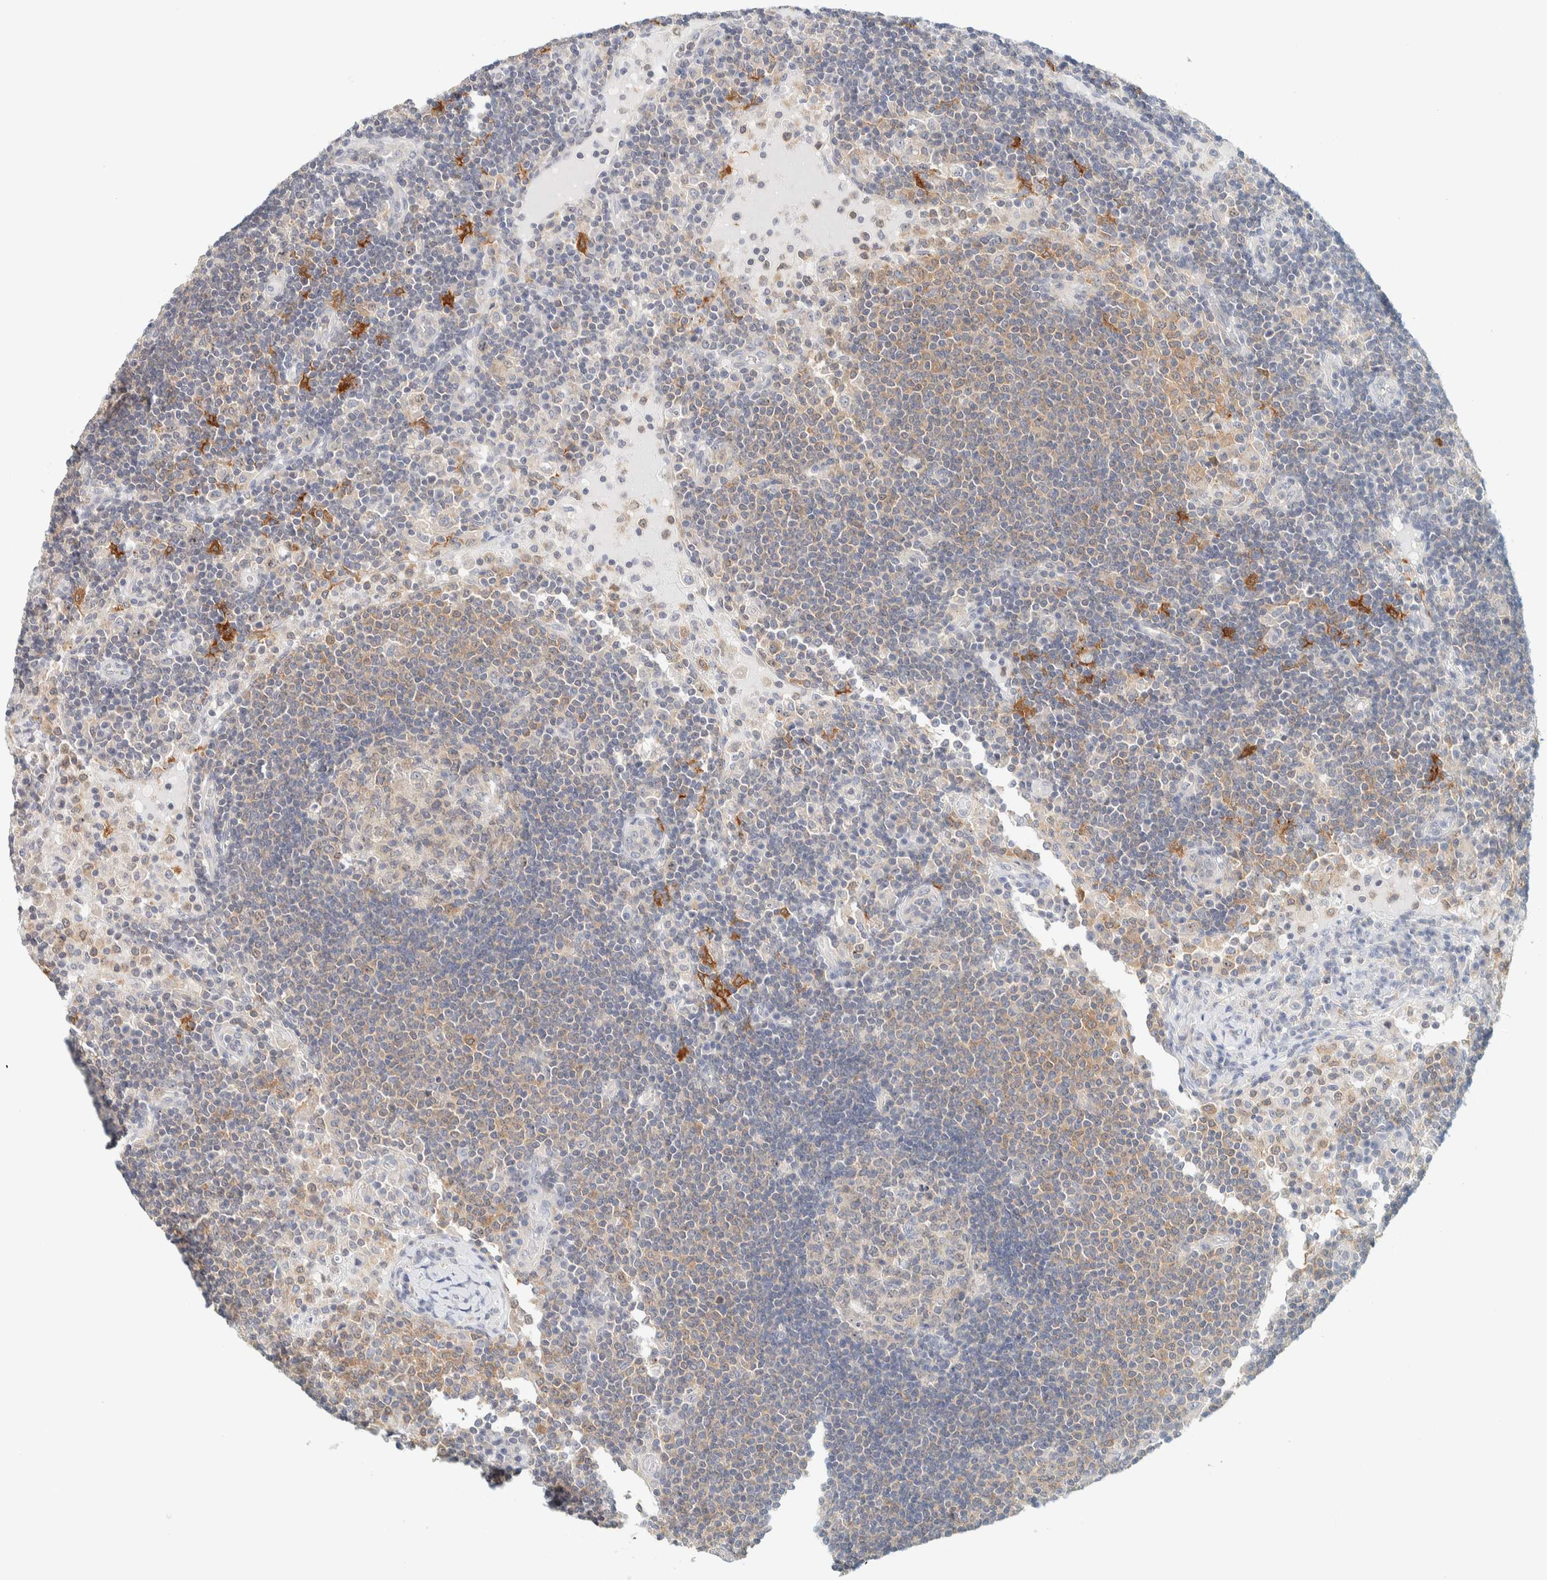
{"staining": {"intensity": "weak", "quantity": "25%-75%", "location": "cytoplasmic/membranous"}, "tissue": "lymph node", "cell_type": "Germinal center cells", "image_type": "normal", "snomed": [{"axis": "morphology", "description": "Normal tissue, NOS"}, {"axis": "topography", "description": "Lymph node"}], "caption": "High-power microscopy captured an IHC histopathology image of benign lymph node, revealing weak cytoplasmic/membranous staining in approximately 25%-75% of germinal center cells.", "gene": "NDE1", "patient": {"sex": "female", "age": 53}}